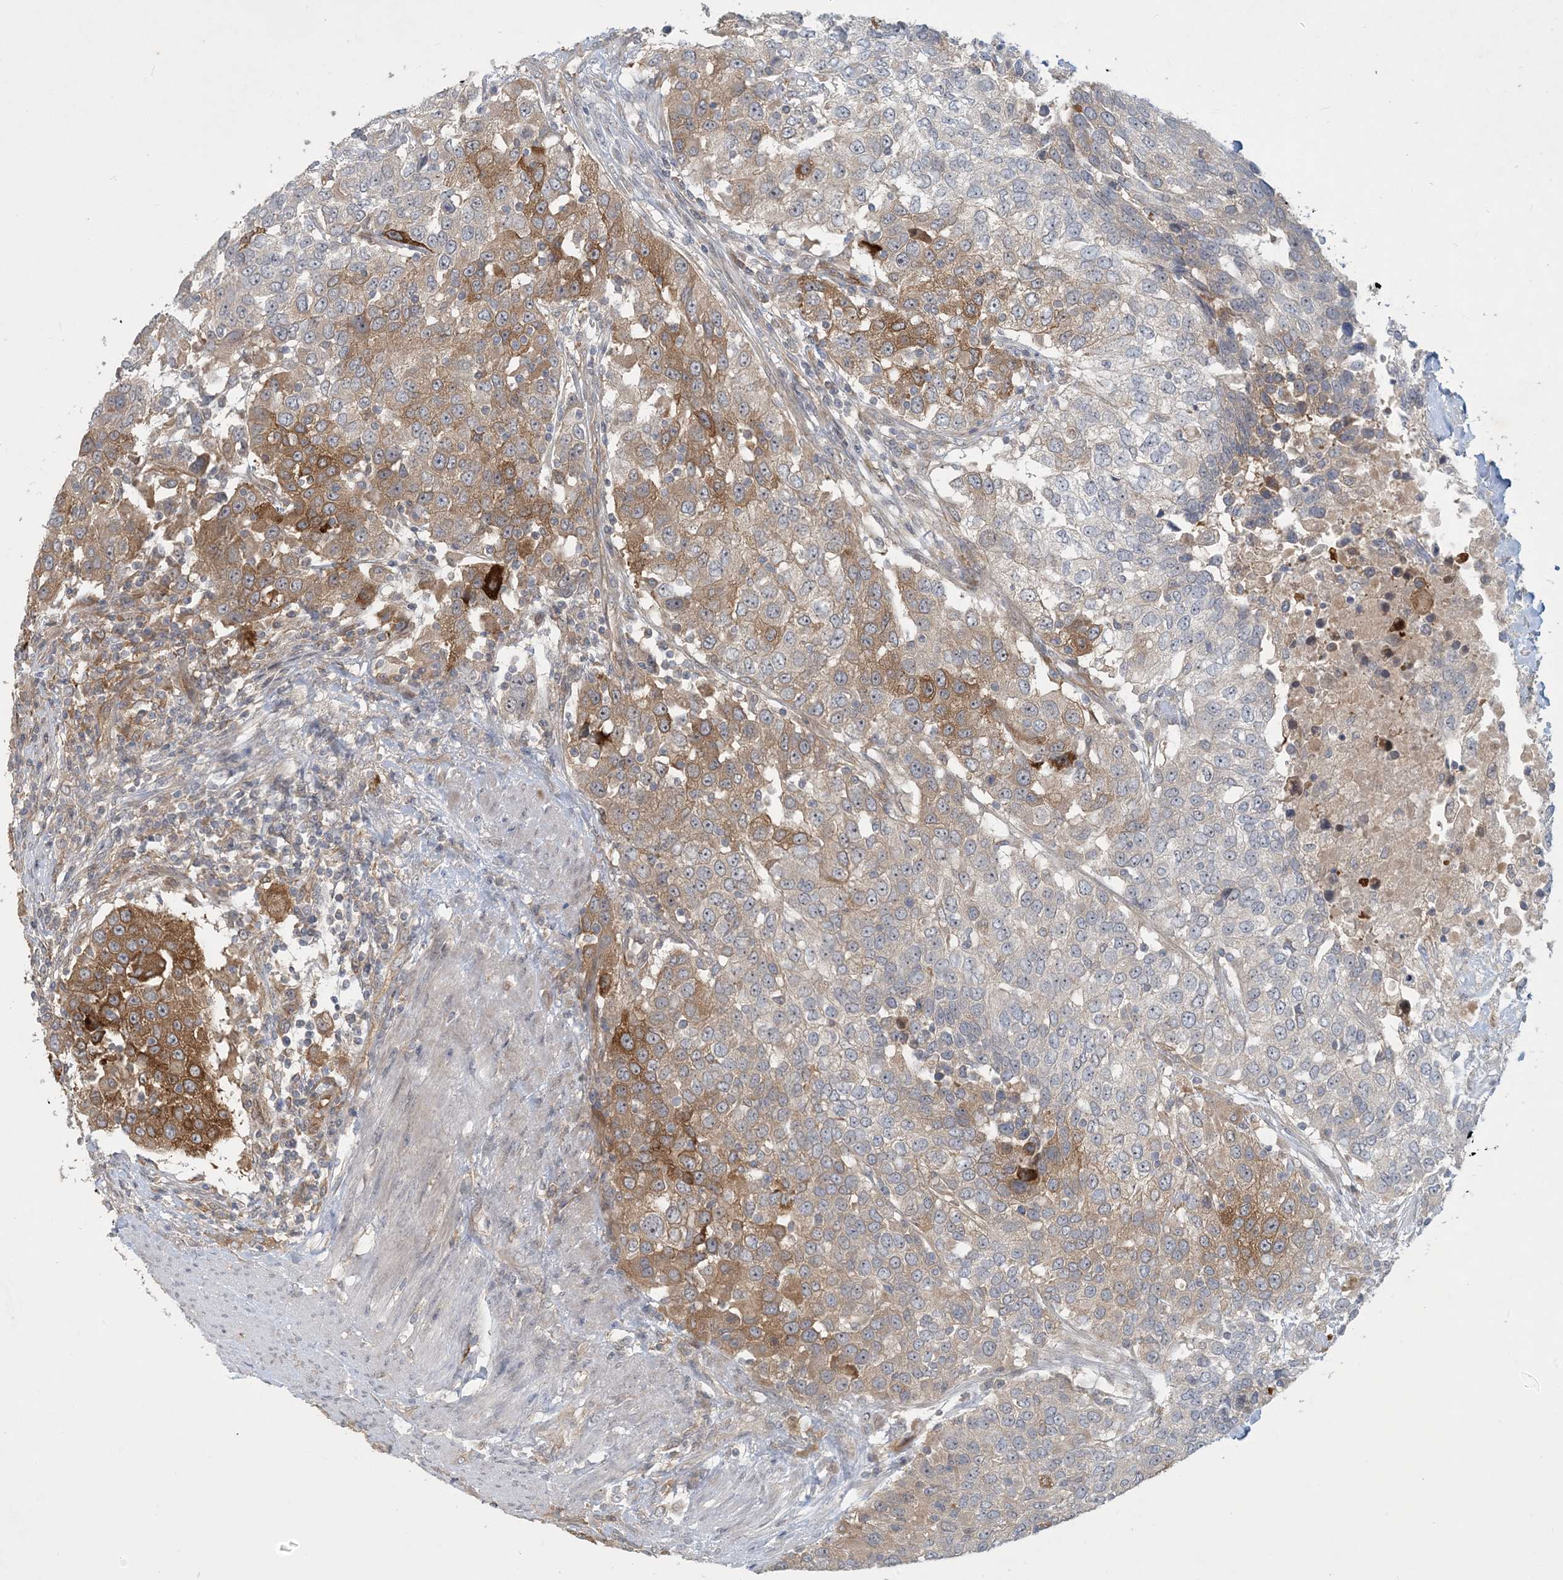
{"staining": {"intensity": "moderate", "quantity": "25%-75%", "location": "cytoplasmic/membranous"}, "tissue": "urothelial cancer", "cell_type": "Tumor cells", "image_type": "cancer", "snomed": [{"axis": "morphology", "description": "Urothelial carcinoma, High grade"}, {"axis": "topography", "description": "Urinary bladder"}], "caption": "An image of urothelial cancer stained for a protein exhibits moderate cytoplasmic/membranous brown staining in tumor cells.", "gene": "CDS1", "patient": {"sex": "female", "age": 80}}